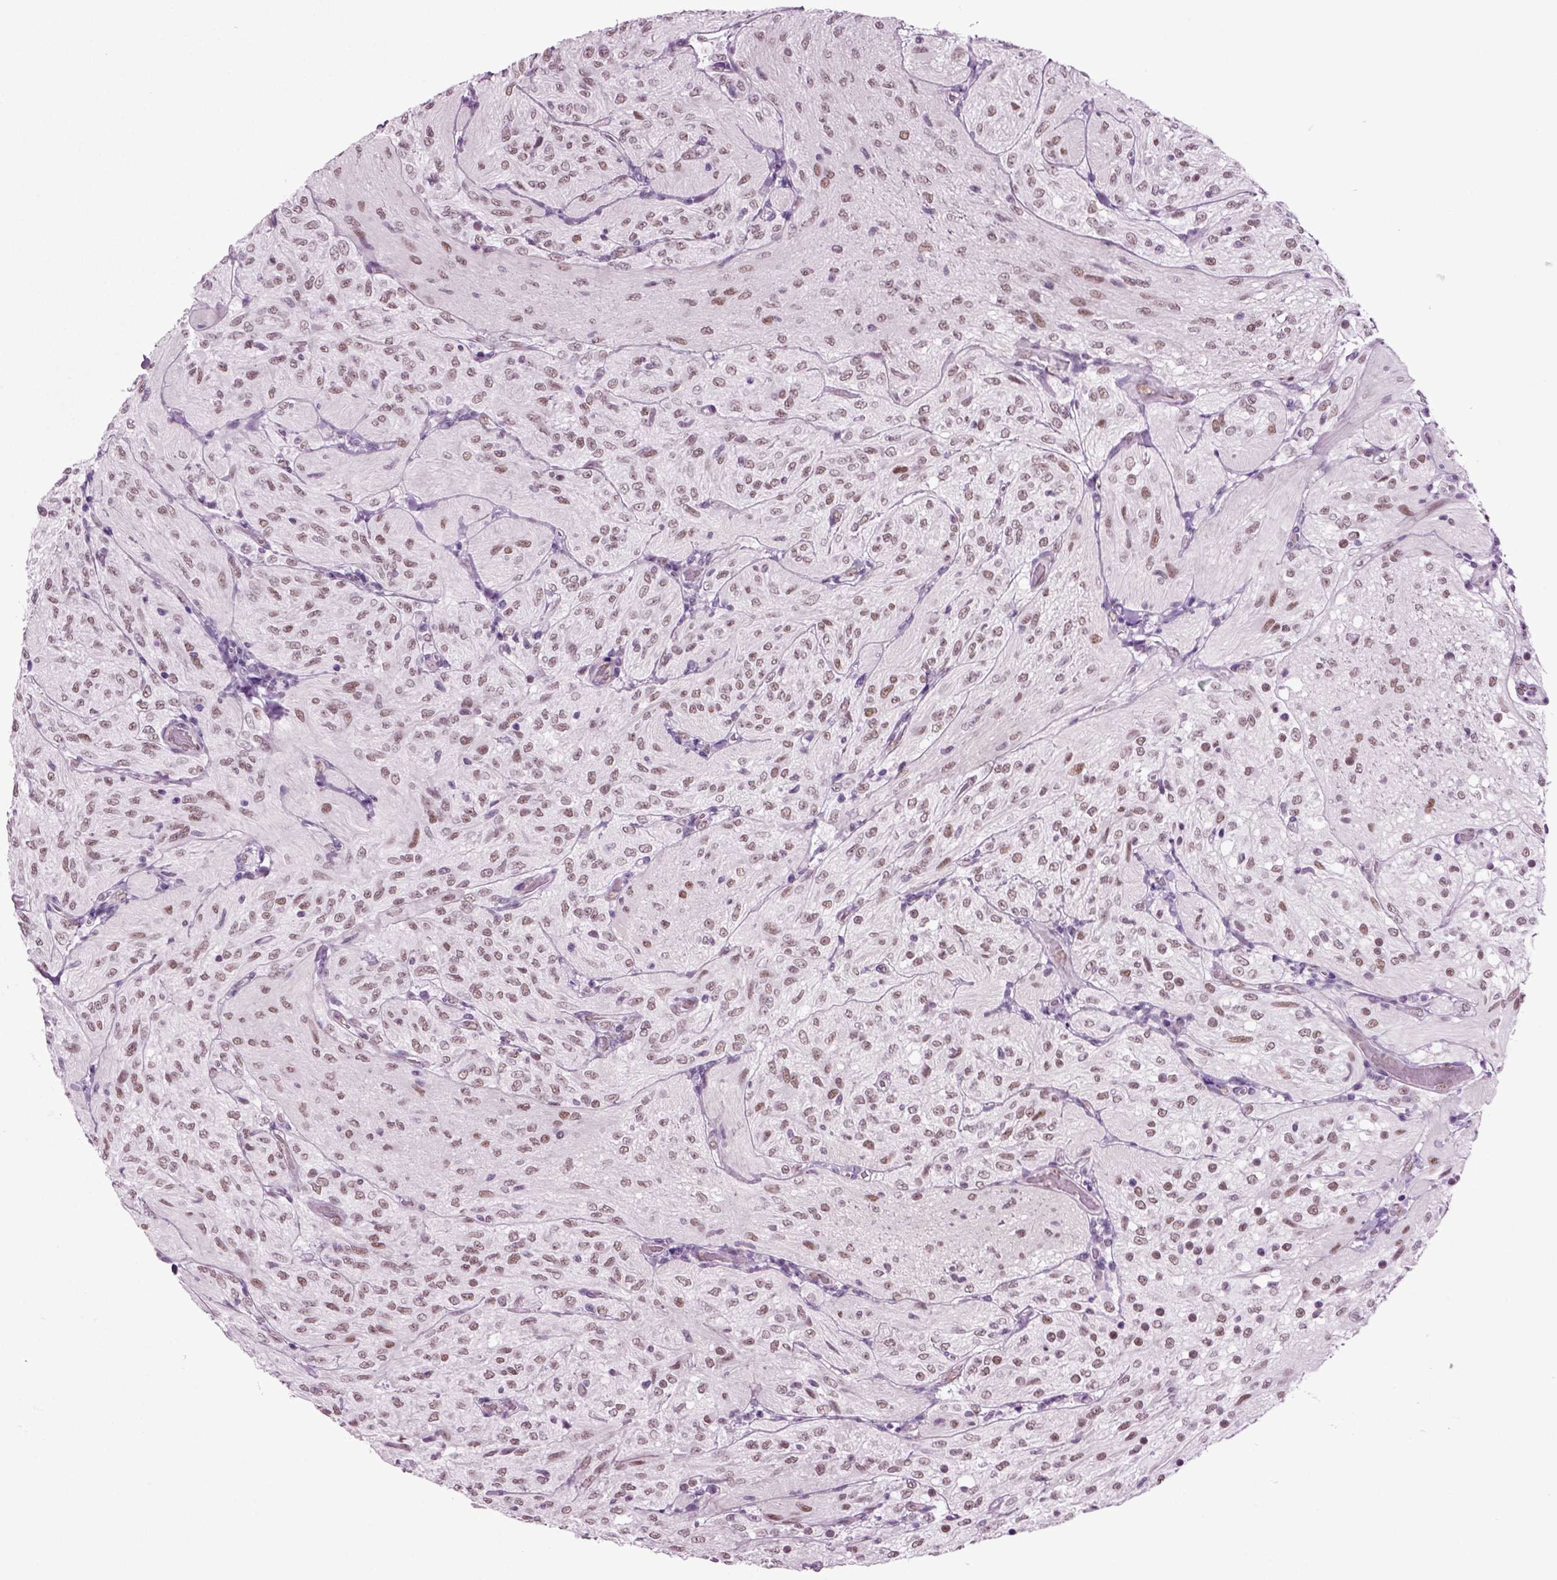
{"staining": {"intensity": "moderate", "quantity": "<25%", "location": "nuclear"}, "tissue": "glioma", "cell_type": "Tumor cells", "image_type": "cancer", "snomed": [{"axis": "morphology", "description": "Glioma, malignant, Low grade"}, {"axis": "topography", "description": "Brain"}], "caption": "Tumor cells display low levels of moderate nuclear staining in approximately <25% of cells in human malignant glioma (low-grade).", "gene": "RFX3", "patient": {"sex": "male", "age": 3}}